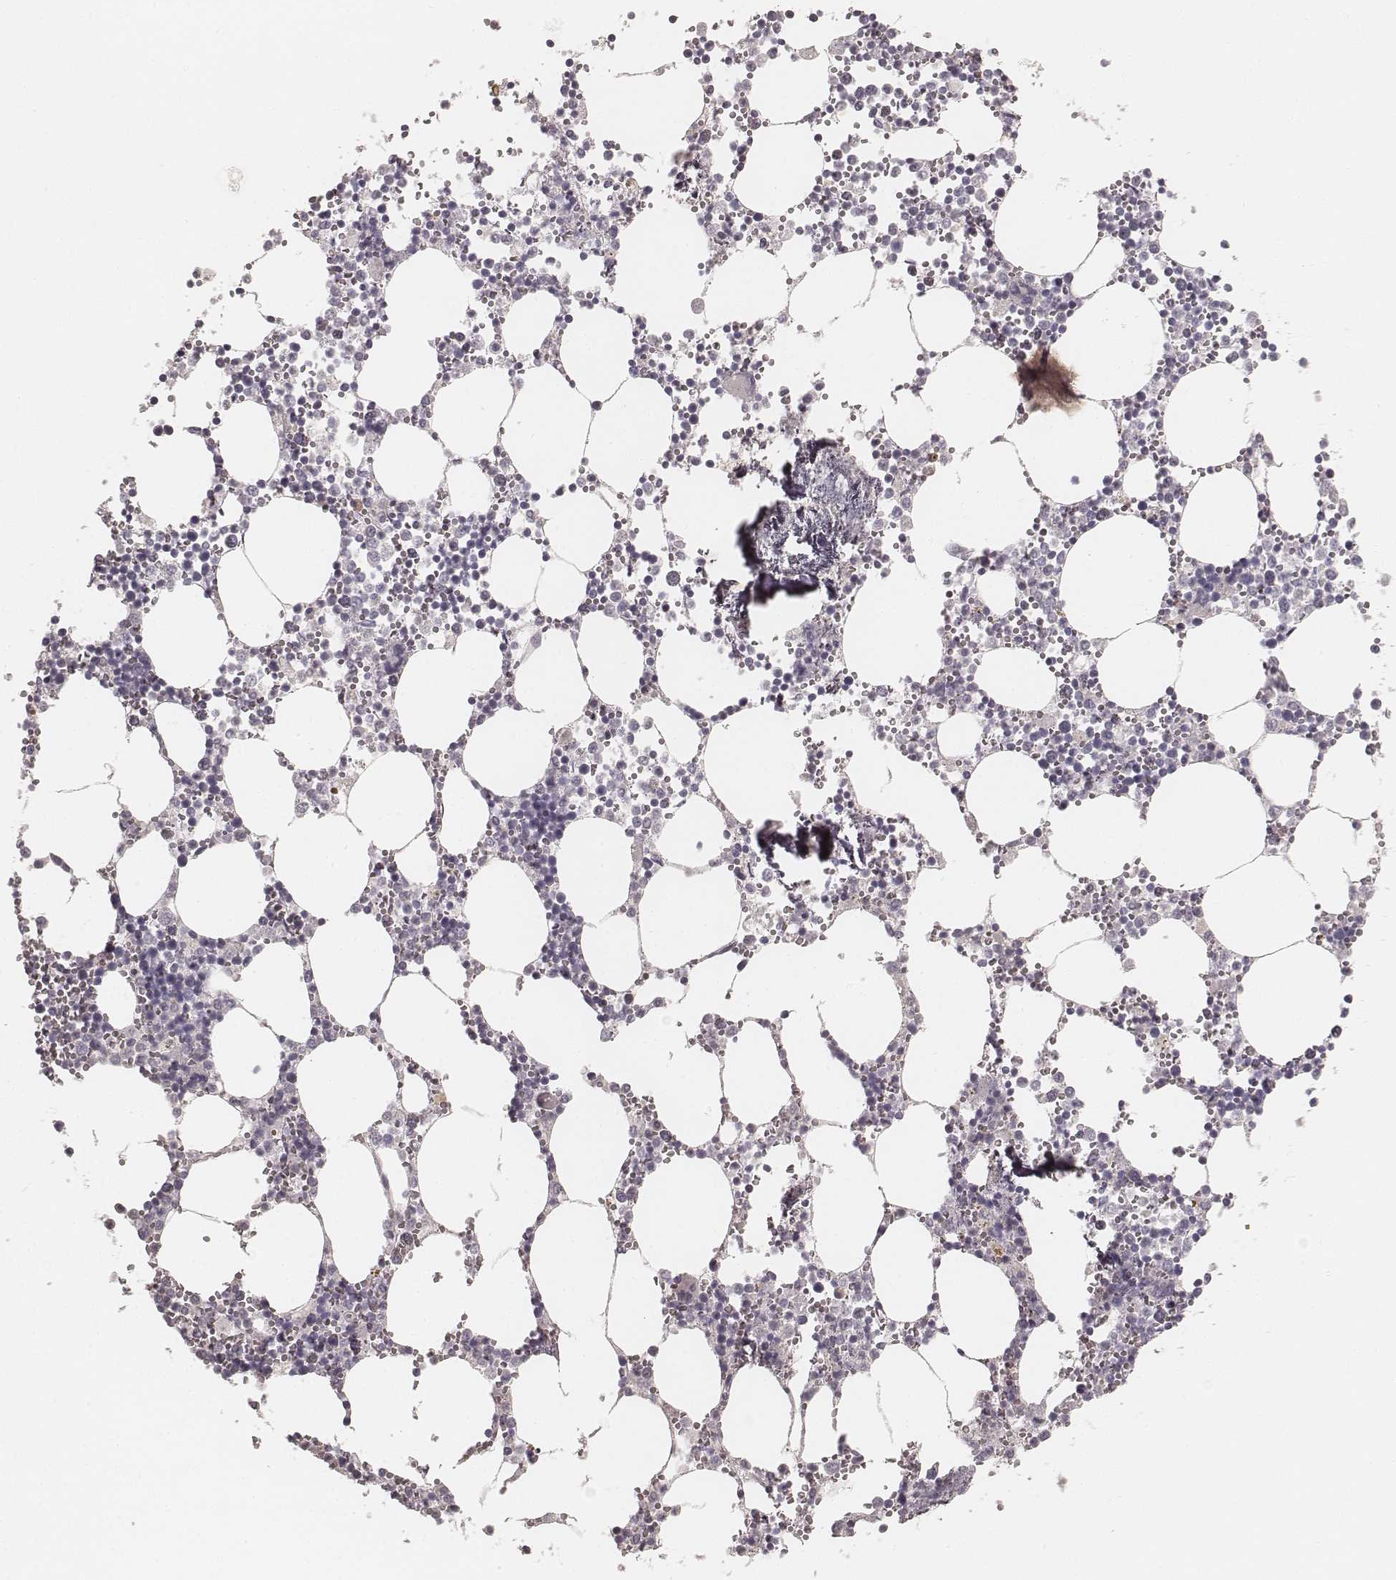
{"staining": {"intensity": "negative", "quantity": "none", "location": "none"}, "tissue": "bone marrow", "cell_type": "Hematopoietic cells", "image_type": "normal", "snomed": [{"axis": "morphology", "description": "Normal tissue, NOS"}, {"axis": "topography", "description": "Bone marrow"}], "caption": "Photomicrograph shows no protein positivity in hematopoietic cells of benign bone marrow.", "gene": "KRT31", "patient": {"sex": "male", "age": 54}}